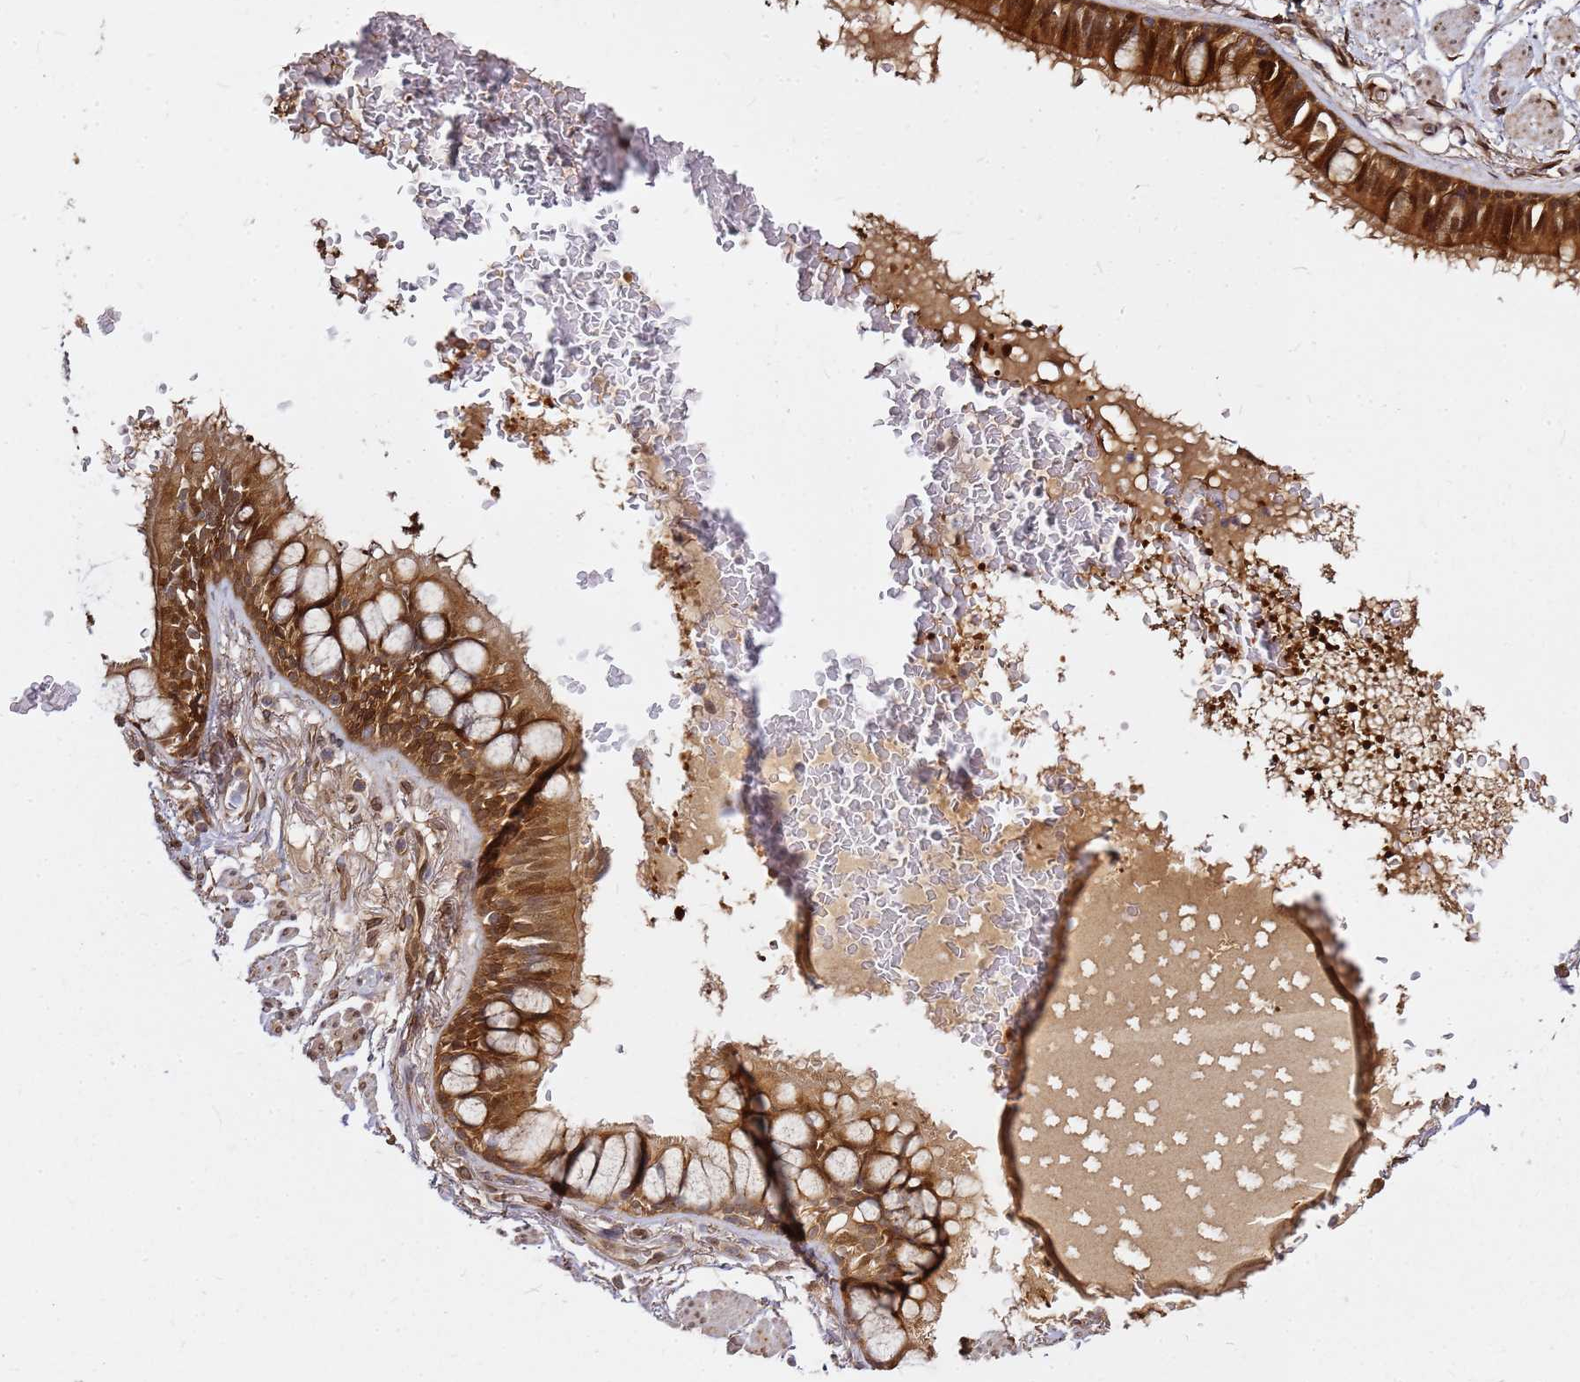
{"staining": {"intensity": "strong", "quantity": ">75%", "location": "cytoplasmic/membranous,nuclear"}, "tissue": "bronchus", "cell_type": "Respiratory epithelial cells", "image_type": "normal", "snomed": [{"axis": "morphology", "description": "Normal tissue, NOS"}, {"axis": "topography", "description": "Bronchus"}], "caption": "A high amount of strong cytoplasmic/membranous,nuclear staining is seen in about >75% of respiratory epithelial cells in normal bronchus. (Brightfield microscopy of DAB IHC at high magnification).", "gene": "NUDT14", "patient": {"sex": "male", "age": 70}}